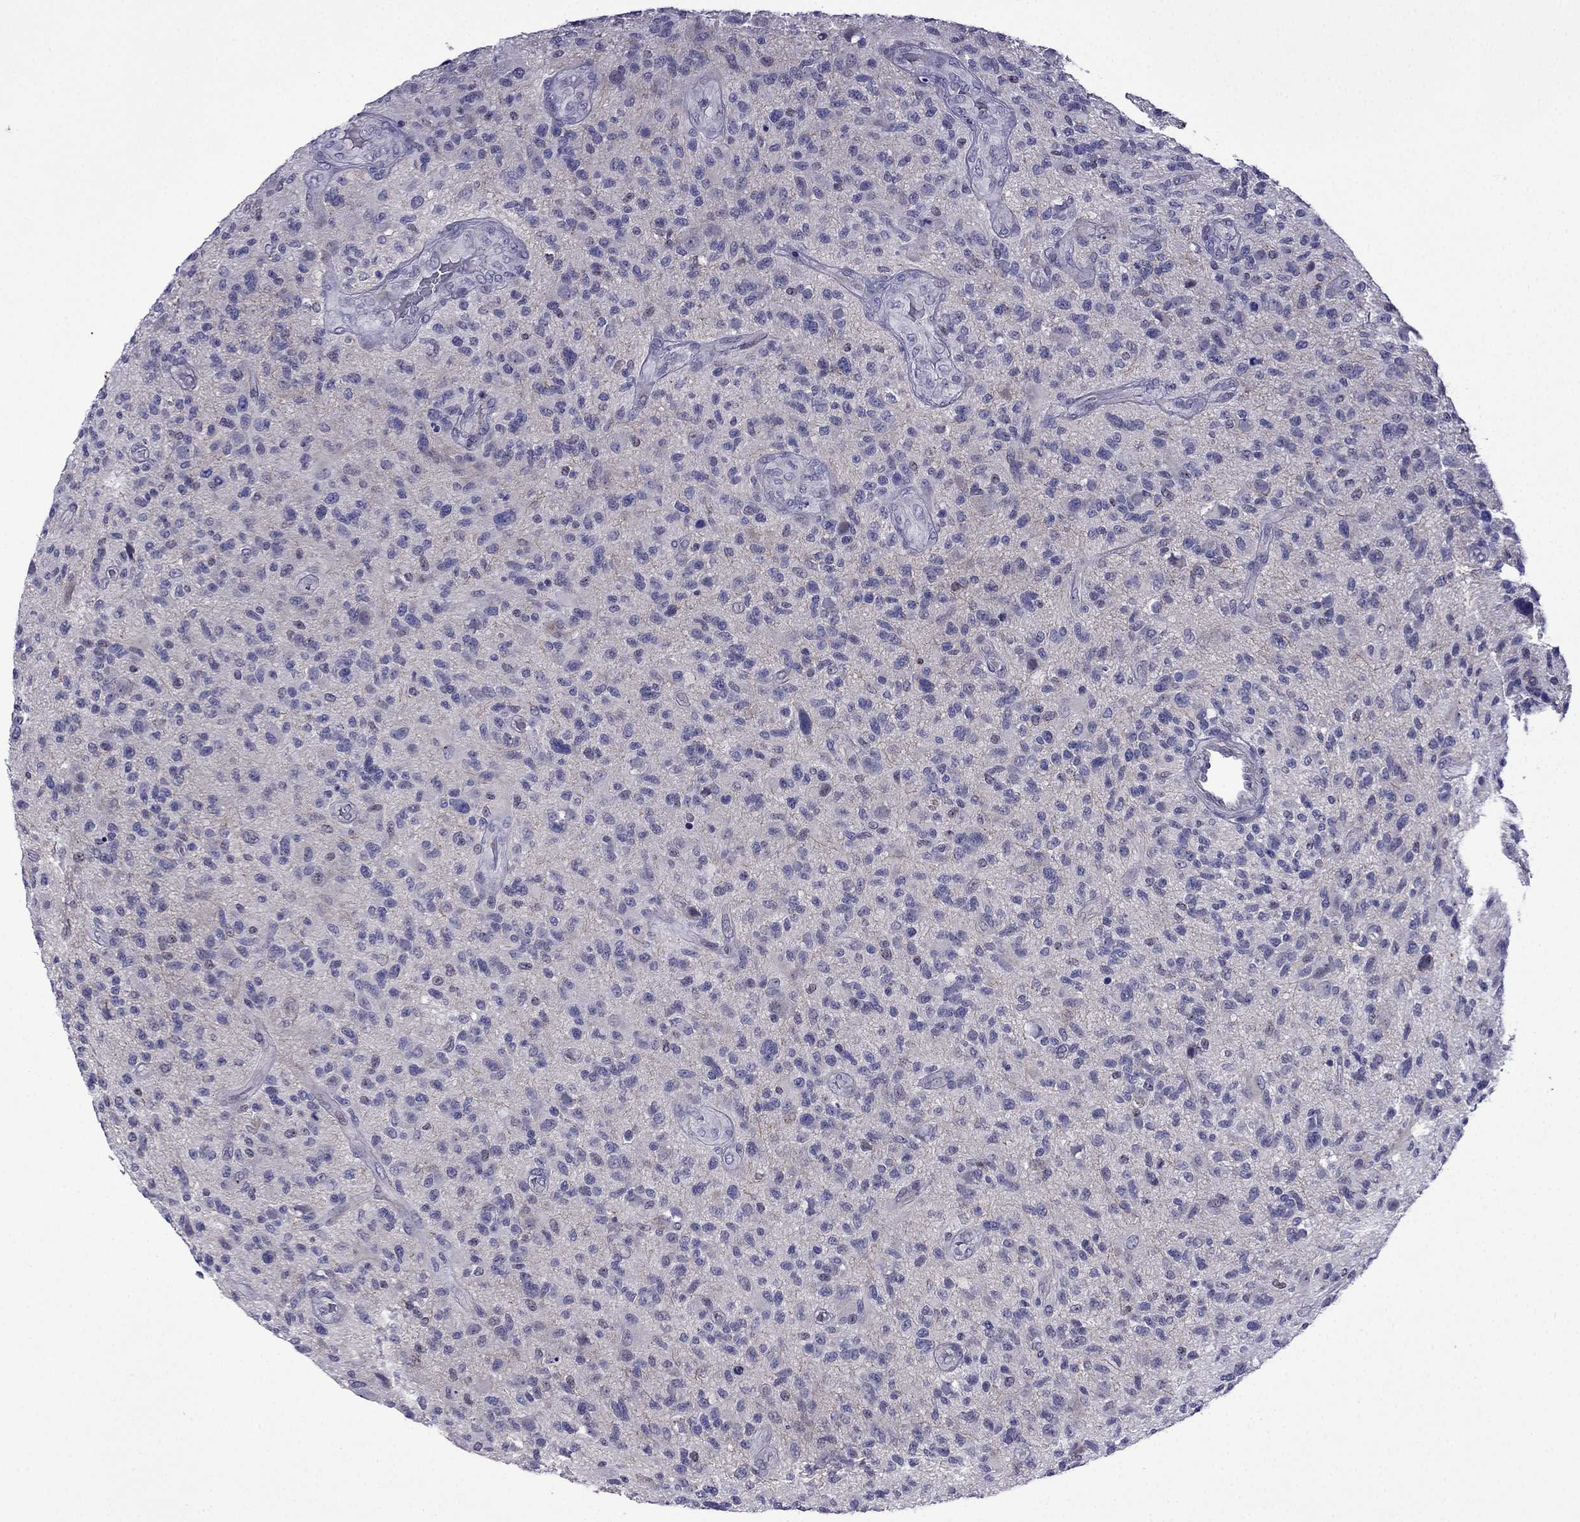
{"staining": {"intensity": "negative", "quantity": "none", "location": "none"}, "tissue": "glioma", "cell_type": "Tumor cells", "image_type": "cancer", "snomed": [{"axis": "morphology", "description": "Glioma, malignant, High grade"}, {"axis": "topography", "description": "Brain"}], "caption": "Glioma was stained to show a protein in brown. There is no significant staining in tumor cells. (Brightfield microscopy of DAB (3,3'-diaminobenzidine) IHC at high magnification).", "gene": "POM121L12", "patient": {"sex": "male", "age": 47}}